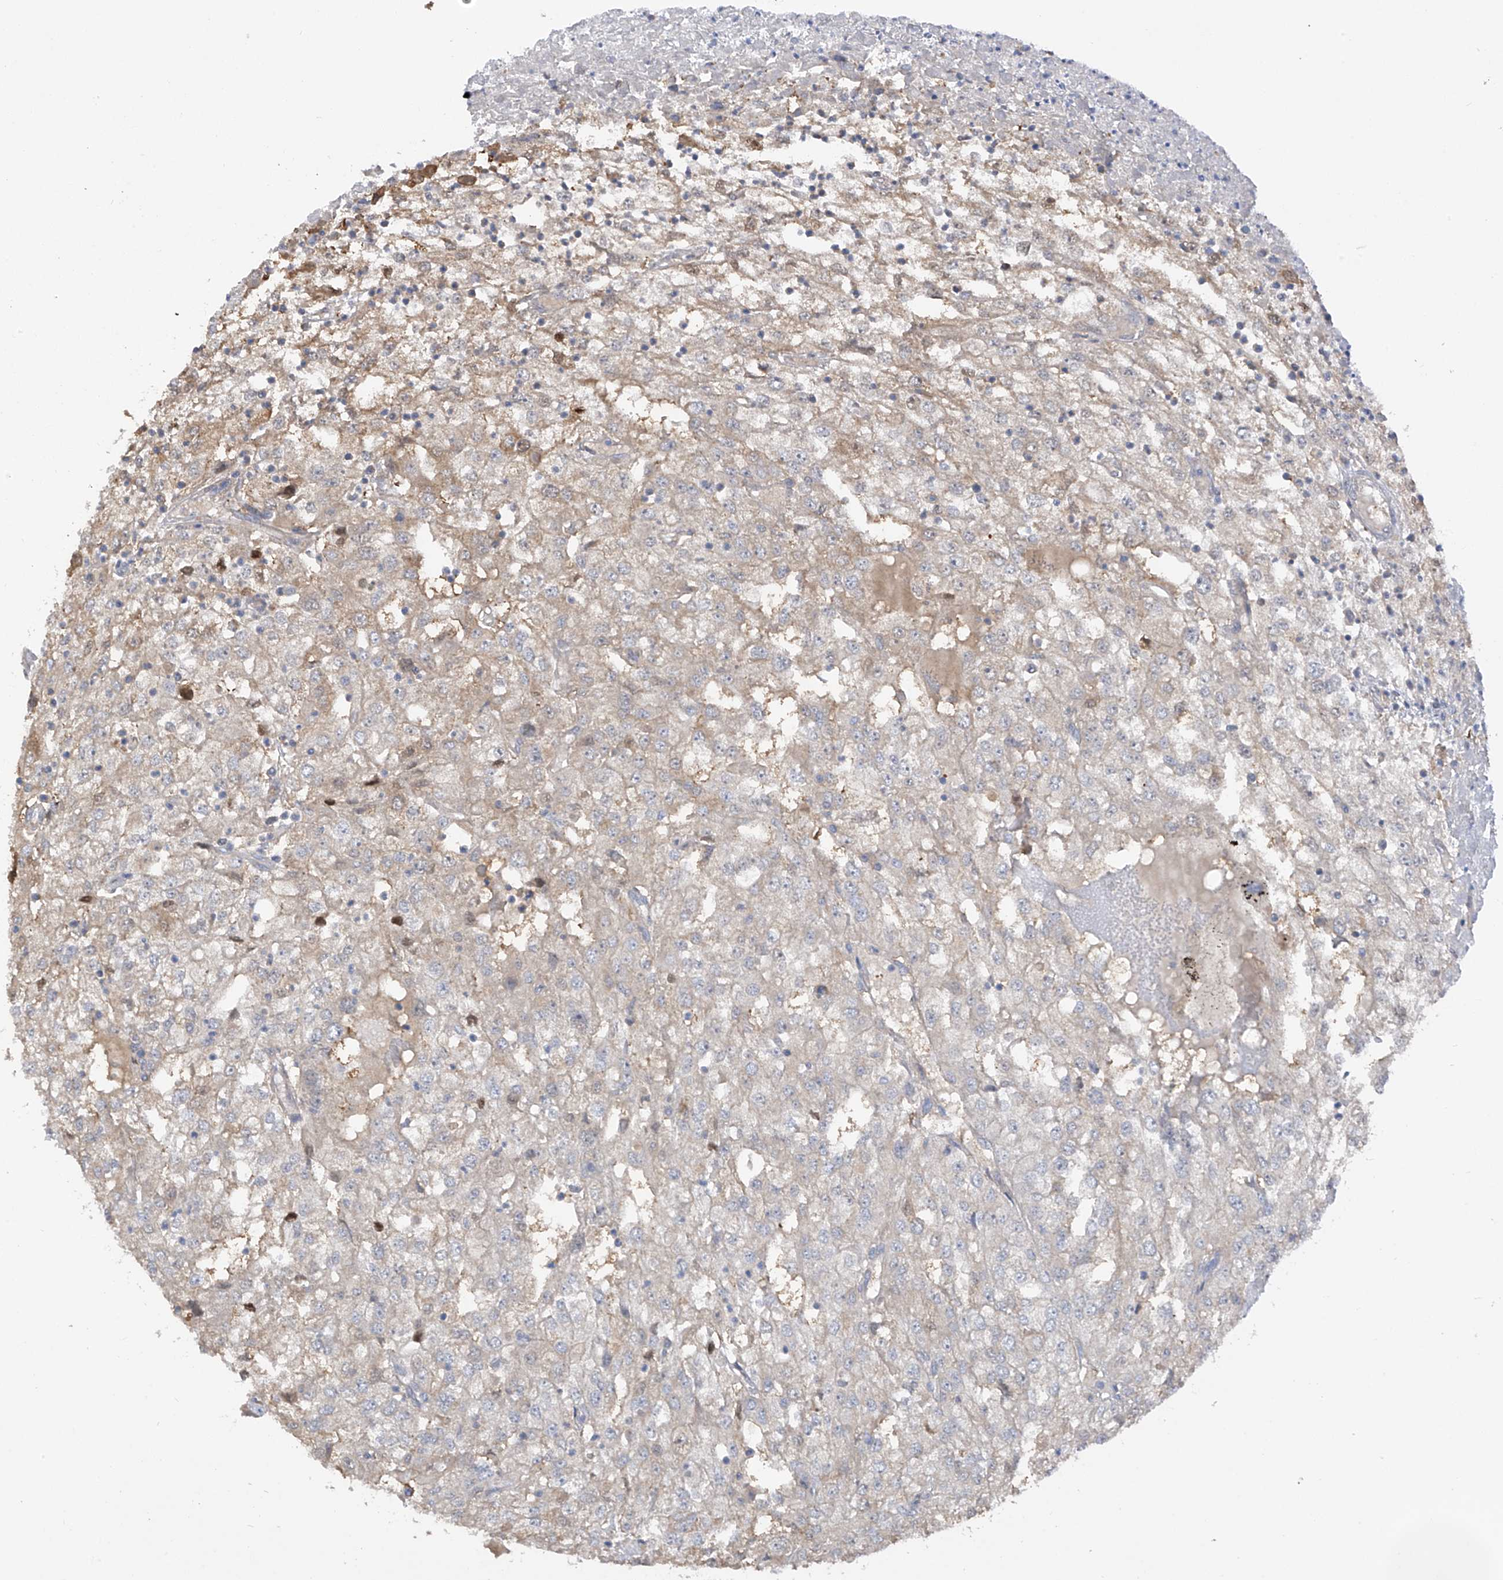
{"staining": {"intensity": "weak", "quantity": "<25%", "location": "cytoplasmic/membranous"}, "tissue": "renal cancer", "cell_type": "Tumor cells", "image_type": "cancer", "snomed": [{"axis": "morphology", "description": "Adenocarcinoma, NOS"}, {"axis": "topography", "description": "Kidney"}], "caption": "Renal cancer was stained to show a protein in brown. There is no significant staining in tumor cells. Brightfield microscopy of immunohistochemistry (IHC) stained with DAB (3,3'-diaminobenzidine) (brown) and hematoxylin (blue), captured at high magnification.", "gene": "PMM1", "patient": {"sex": "female", "age": 54}}